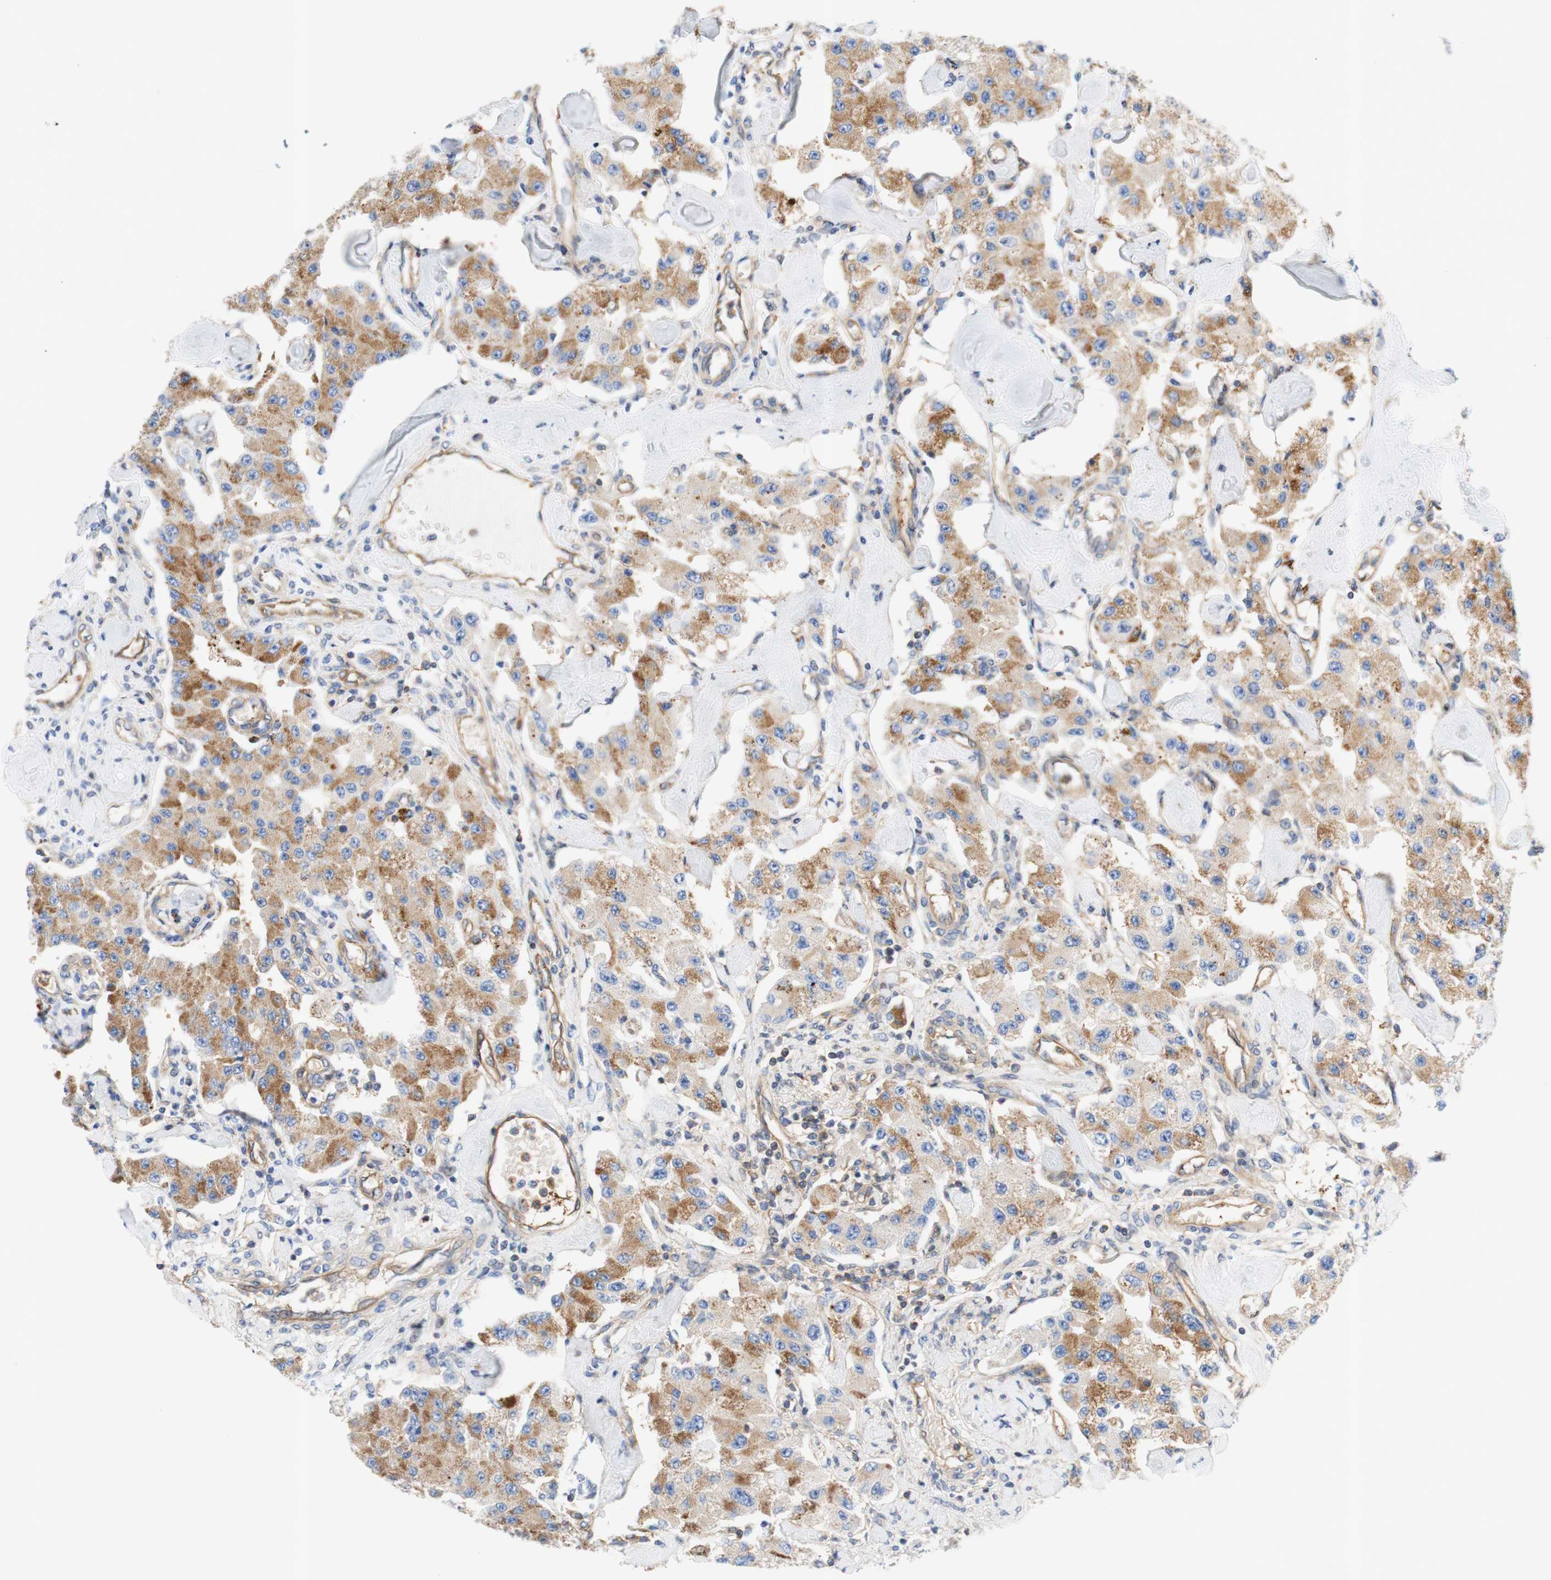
{"staining": {"intensity": "moderate", "quantity": ">75%", "location": "cytoplasmic/membranous"}, "tissue": "carcinoid", "cell_type": "Tumor cells", "image_type": "cancer", "snomed": [{"axis": "morphology", "description": "Carcinoid, malignant, NOS"}, {"axis": "topography", "description": "Pancreas"}], "caption": "Carcinoid (malignant) stained with a brown dye reveals moderate cytoplasmic/membranous positive expression in about >75% of tumor cells.", "gene": "STOM", "patient": {"sex": "male", "age": 41}}